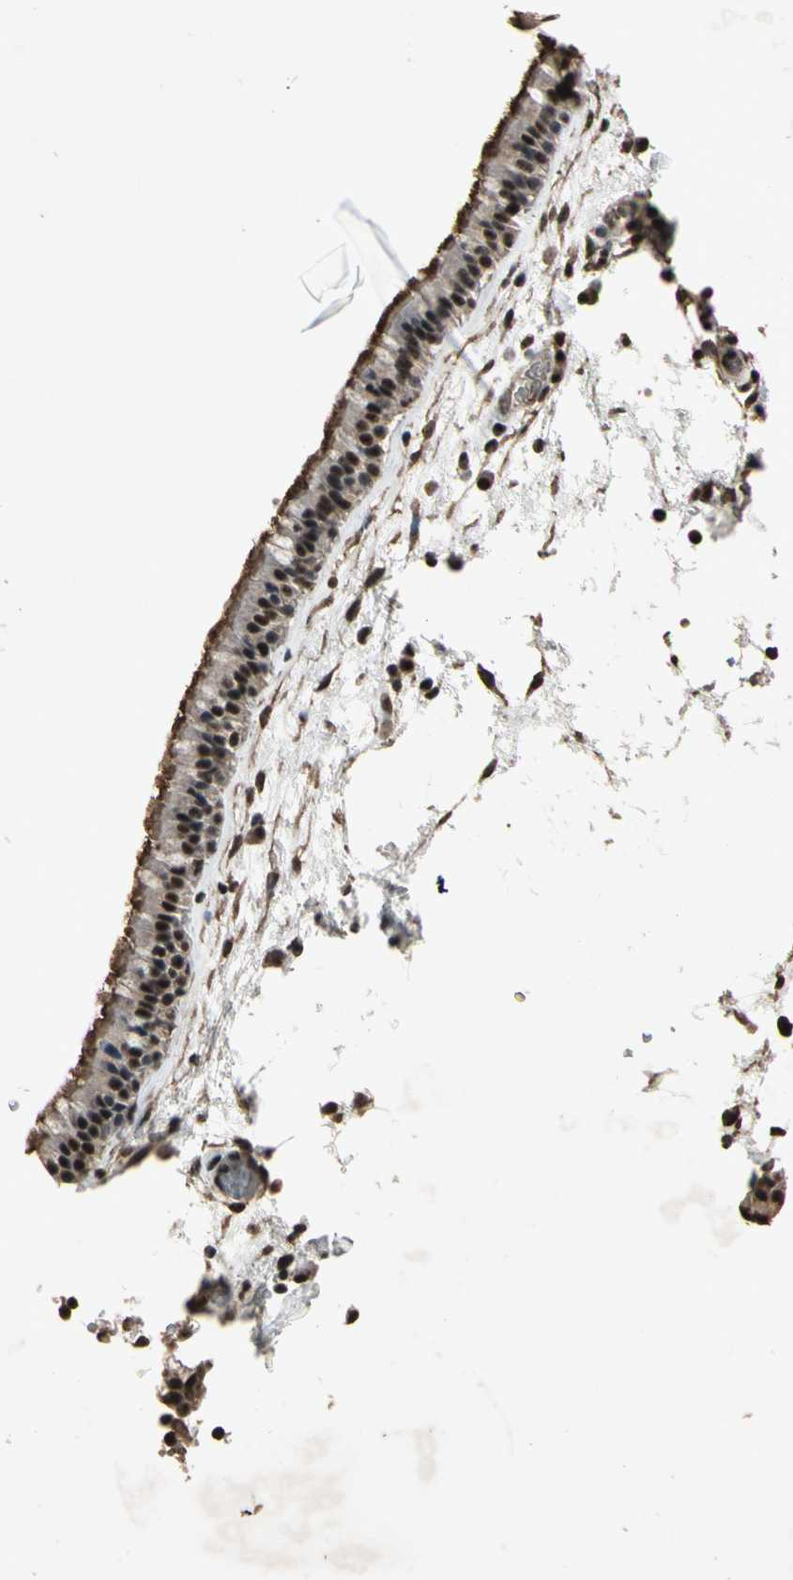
{"staining": {"intensity": "strong", "quantity": ">75%", "location": "cytoplasmic/membranous,nuclear"}, "tissue": "nasopharynx", "cell_type": "Respiratory epithelial cells", "image_type": "normal", "snomed": [{"axis": "morphology", "description": "Normal tissue, NOS"}, {"axis": "morphology", "description": "Inflammation, NOS"}, {"axis": "topography", "description": "Nasopharynx"}], "caption": "Protein expression analysis of benign nasopharynx displays strong cytoplasmic/membranous,nuclear positivity in approximately >75% of respiratory epithelial cells.", "gene": "TBX2", "patient": {"sex": "male", "age": 48}}